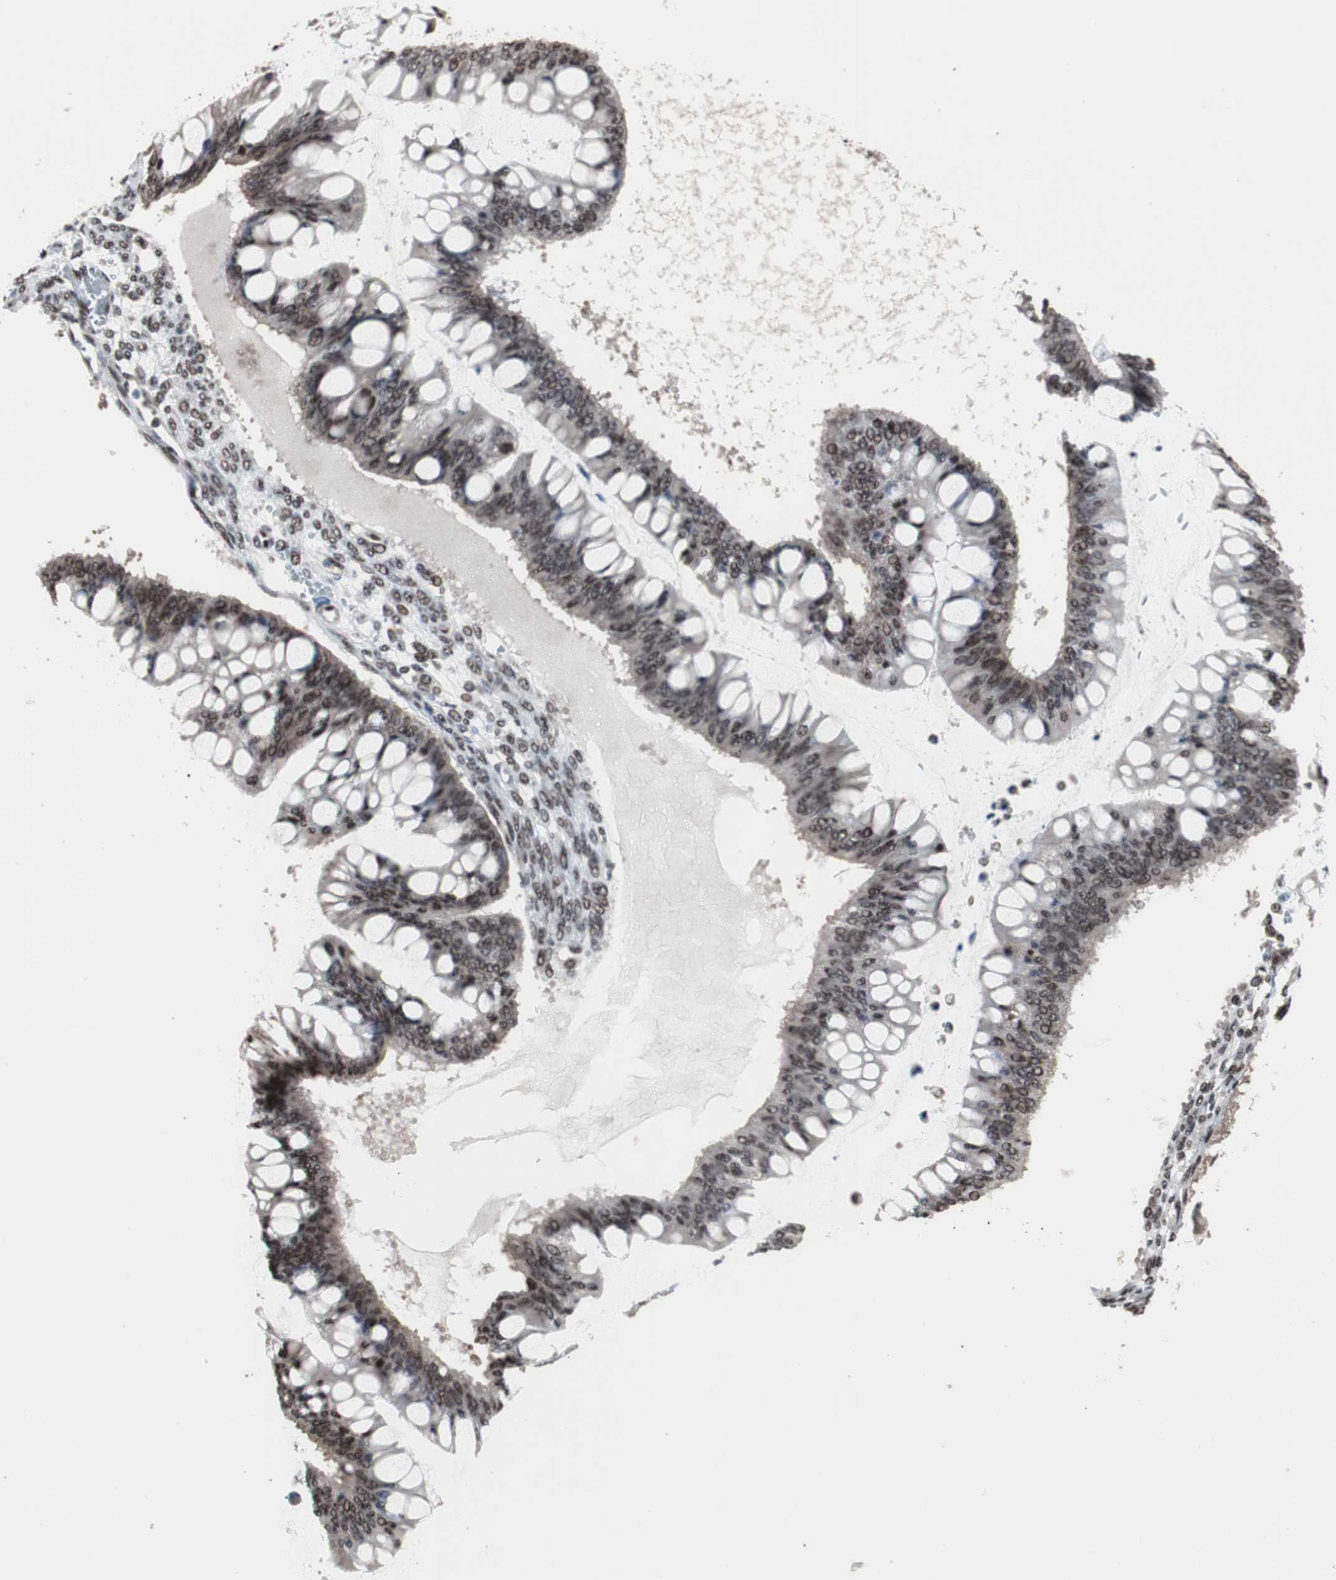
{"staining": {"intensity": "moderate", "quantity": ">75%", "location": "nuclear"}, "tissue": "ovarian cancer", "cell_type": "Tumor cells", "image_type": "cancer", "snomed": [{"axis": "morphology", "description": "Cystadenocarcinoma, mucinous, NOS"}, {"axis": "topography", "description": "Ovary"}], "caption": "Tumor cells show moderate nuclear positivity in about >75% of cells in ovarian mucinous cystadenocarcinoma.", "gene": "POGZ", "patient": {"sex": "female", "age": 73}}